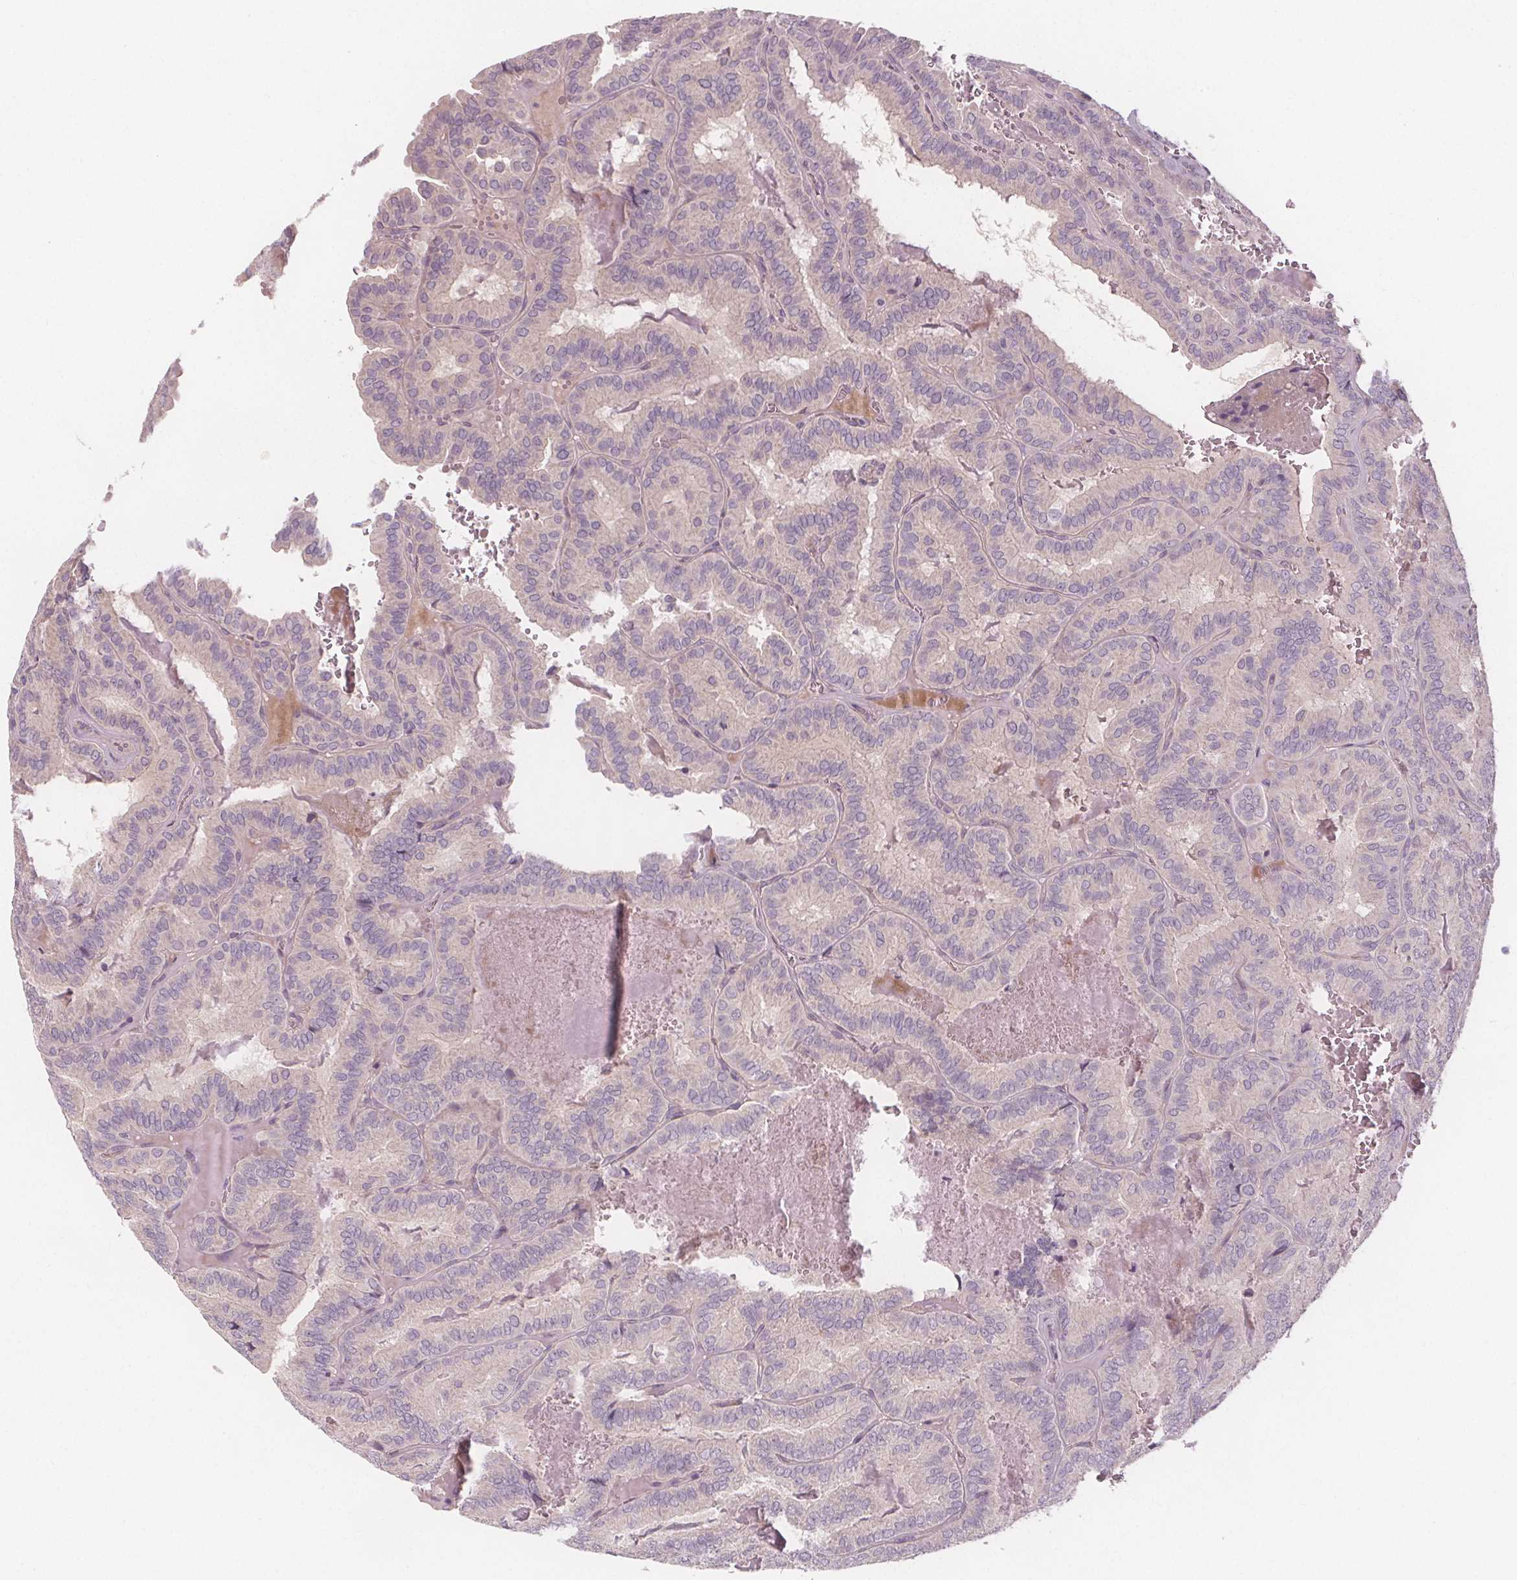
{"staining": {"intensity": "negative", "quantity": "none", "location": "none"}, "tissue": "thyroid cancer", "cell_type": "Tumor cells", "image_type": "cancer", "snomed": [{"axis": "morphology", "description": "Papillary adenocarcinoma, NOS"}, {"axis": "topography", "description": "Thyroid gland"}], "caption": "Thyroid cancer was stained to show a protein in brown. There is no significant expression in tumor cells.", "gene": "VNN1", "patient": {"sex": "female", "age": 75}}